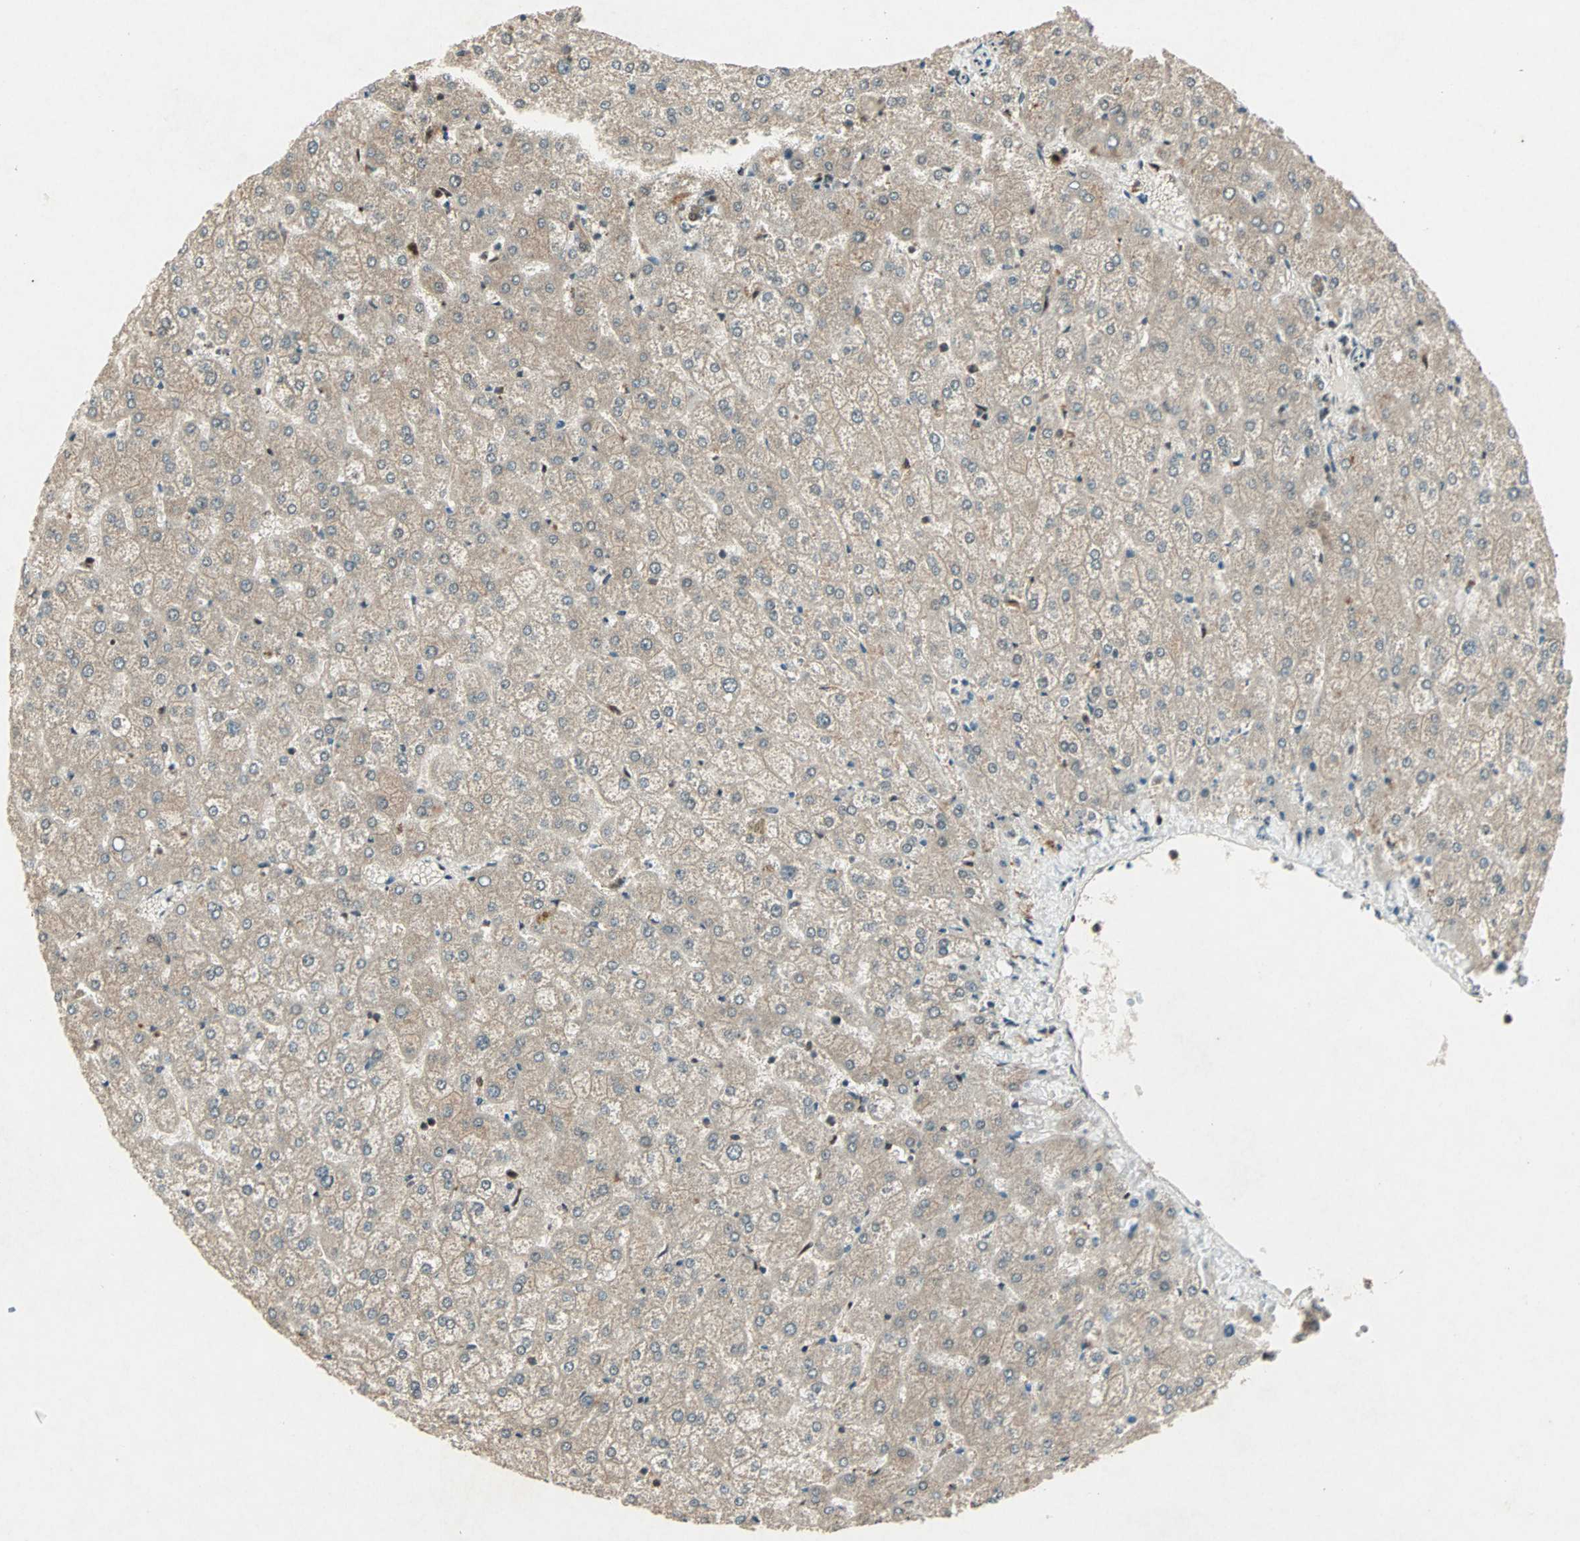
{"staining": {"intensity": "weak", "quantity": ">75%", "location": "cytoplasmic/membranous"}, "tissue": "liver", "cell_type": "Cholangiocytes", "image_type": "normal", "snomed": [{"axis": "morphology", "description": "Normal tissue, NOS"}, {"axis": "topography", "description": "Liver"}], "caption": "Unremarkable liver shows weak cytoplasmic/membranous positivity in about >75% of cholangiocytes.", "gene": "ZNF701", "patient": {"sex": "female", "age": 32}}